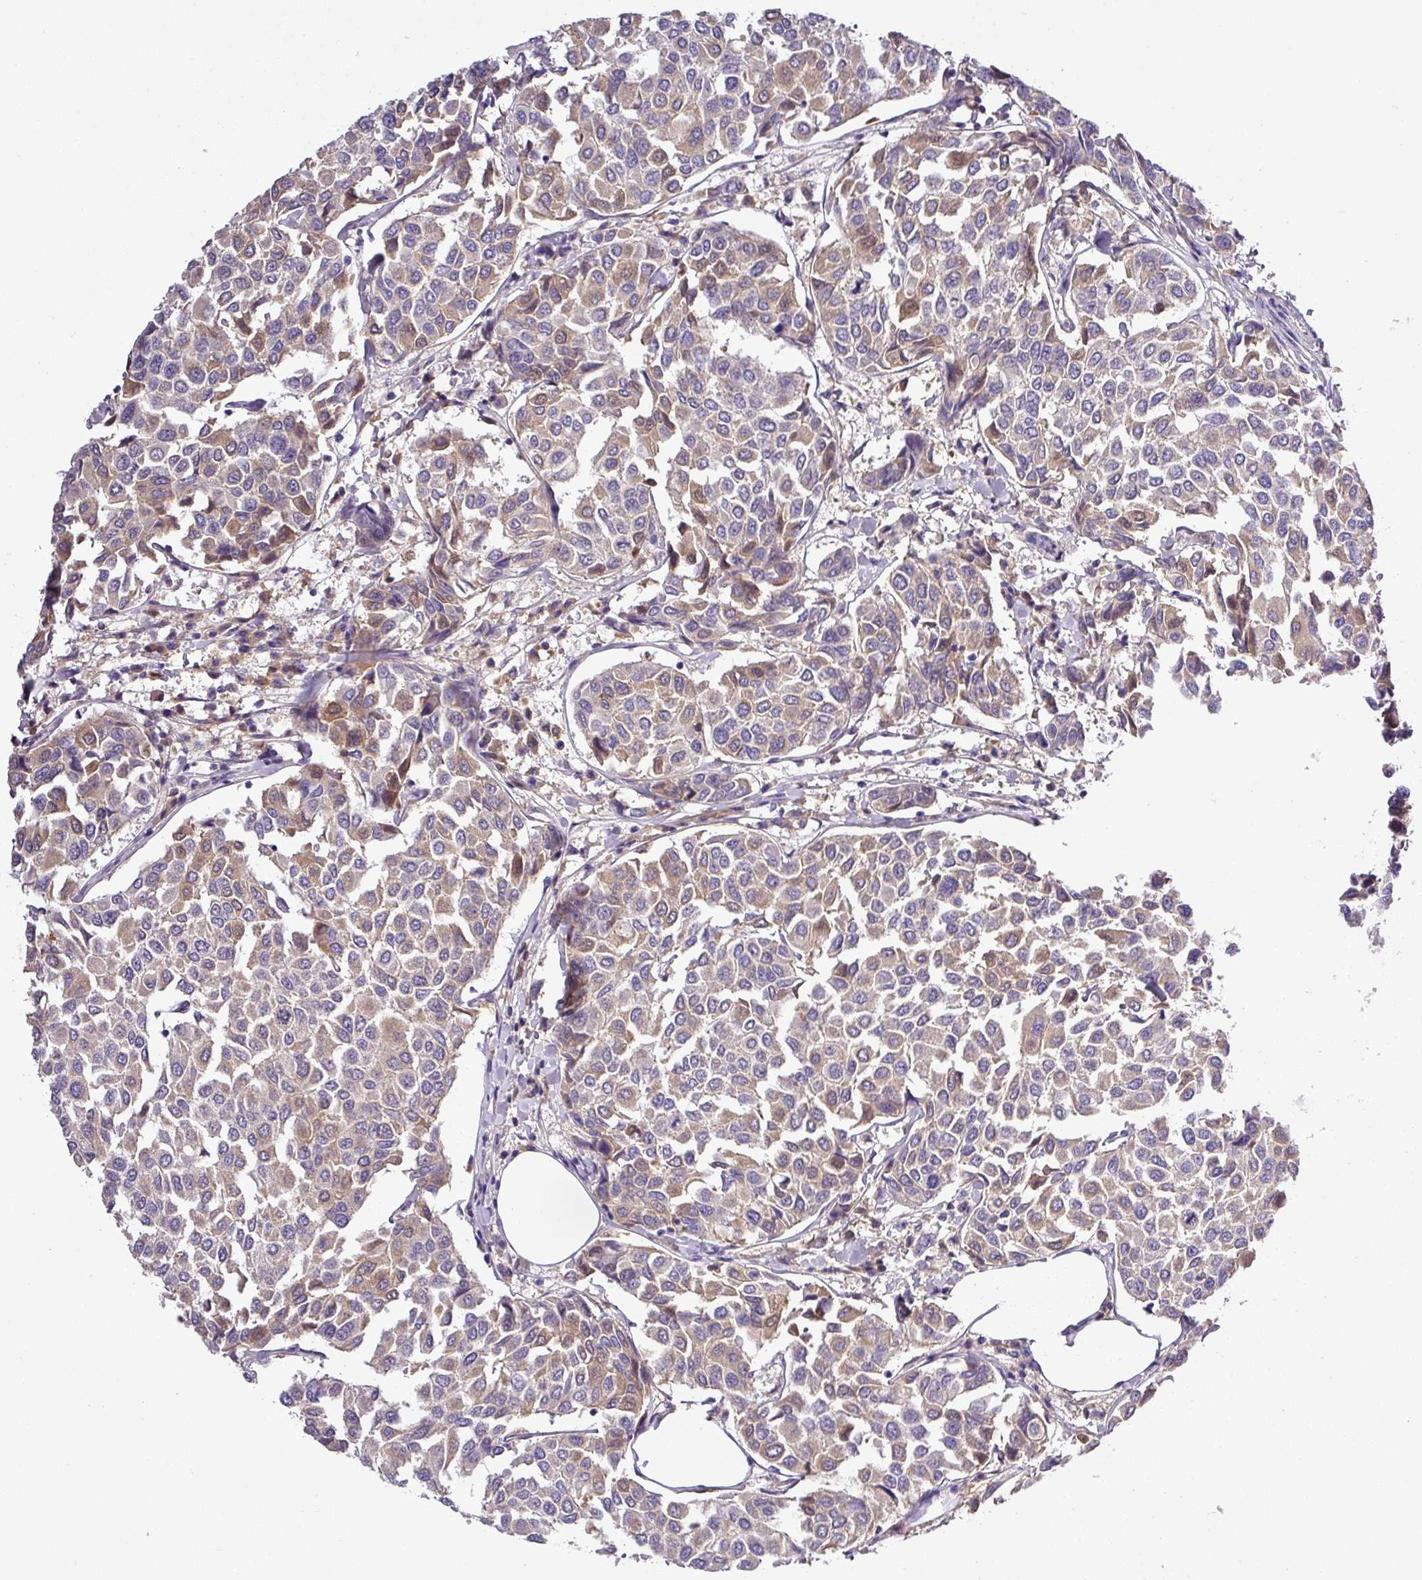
{"staining": {"intensity": "moderate", "quantity": "25%-75%", "location": "cytoplasmic/membranous,nuclear"}, "tissue": "breast cancer", "cell_type": "Tumor cells", "image_type": "cancer", "snomed": [{"axis": "morphology", "description": "Duct carcinoma"}, {"axis": "topography", "description": "Breast"}], "caption": "A micrograph of breast cancer (intraductal carcinoma) stained for a protein shows moderate cytoplasmic/membranous and nuclear brown staining in tumor cells.", "gene": "ZNF513", "patient": {"sex": "female", "age": 55}}